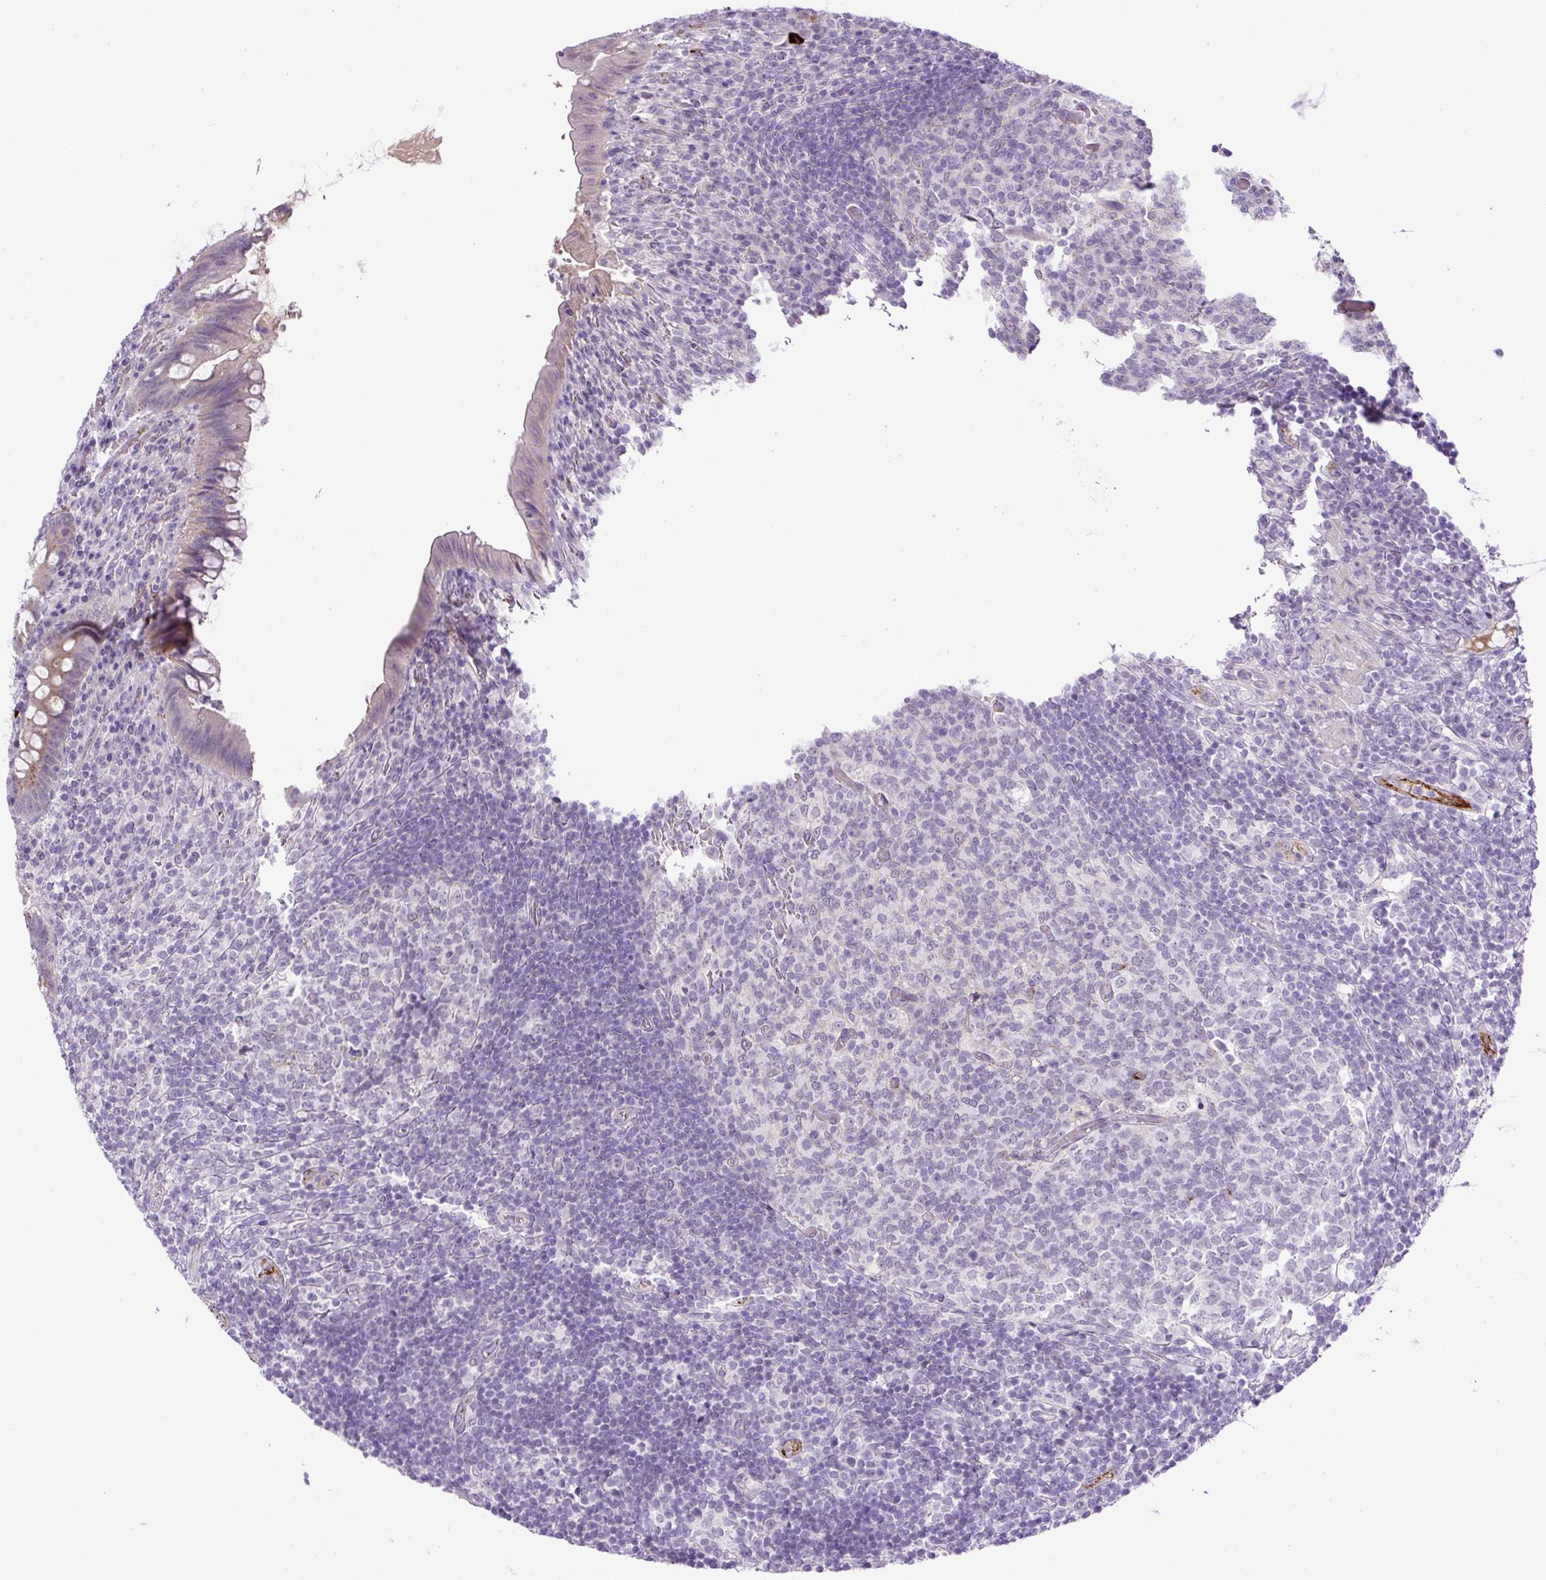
{"staining": {"intensity": "moderate", "quantity": "<25%", "location": "cytoplasmic/membranous"}, "tissue": "appendix", "cell_type": "Glandular cells", "image_type": "normal", "snomed": [{"axis": "morphology", "description": "Normal tissue, NOS"}, {"axis": "topography", "description": "Appendix"}], "caption": "Appendix stained for a protein shows moderate cytoplasmic/membranous positivity in glandular cells. (Stains: DAB in brown, nuclei in blue, Microscopy: brightfield microscopy at high magnification).", "gene": "LEFTY1", "patient": {"sex": "female", "age": 43}}